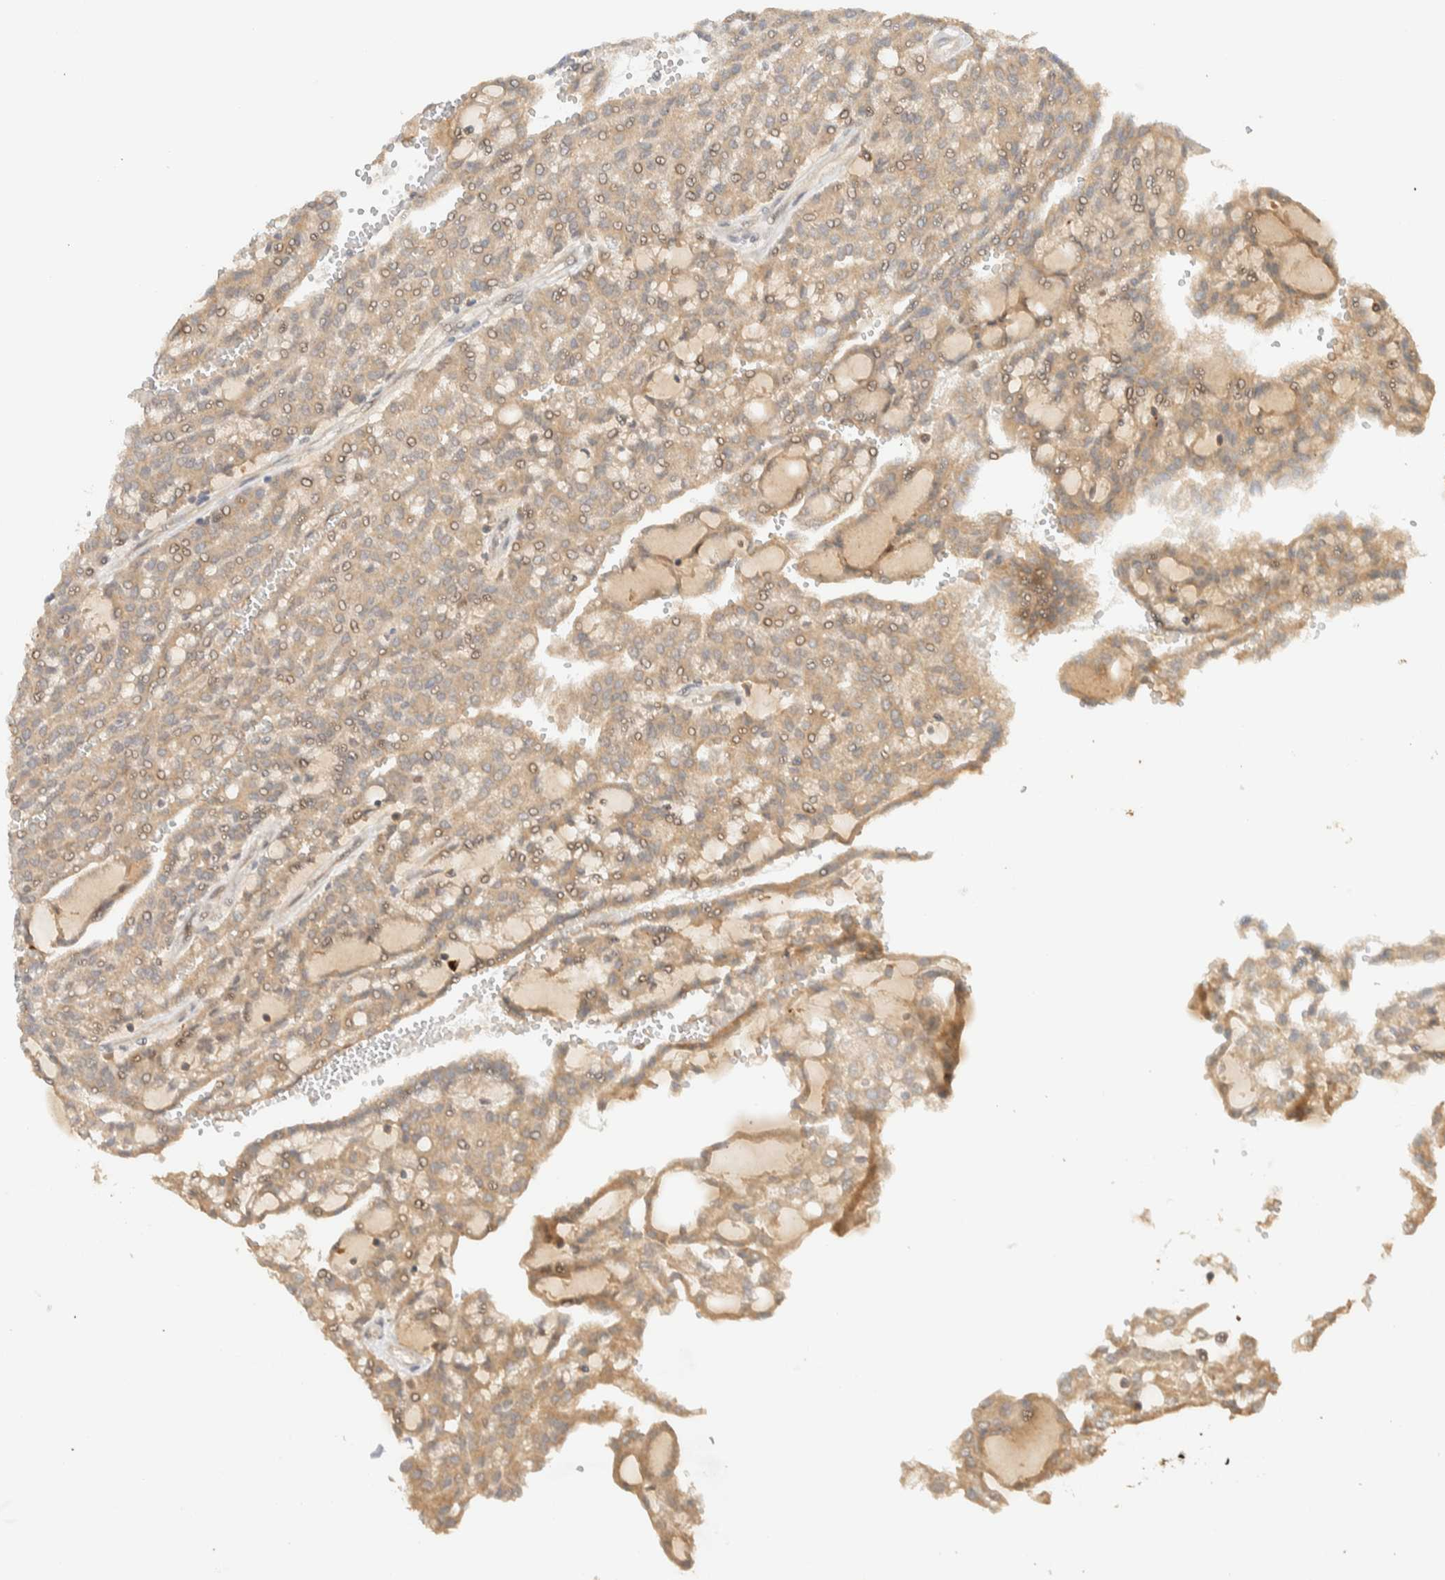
{"staining": {"intensity": "weak", "quantity": ">75%", "location": "cytoplasmic/membranous"}, "tissue": "renal cancer", "cell_type": "Tumor cells", "image_type": "cancer", "snomed": [{"axis": "morphology", "description": "Adenocarcinoma, NOS"}, {"axis": "topography", "description": "Kidney"}], "caption": "Weak cytoplasmic/membranous protein positivity is seen in approximately >75% of tumor cells in renal cancer (adenocarcinoma). (DAB = brown stain, brightfield microscopy at high magnification).", "gene": "ZBTB34", "patient": {"sex": "male", "age": 63}}